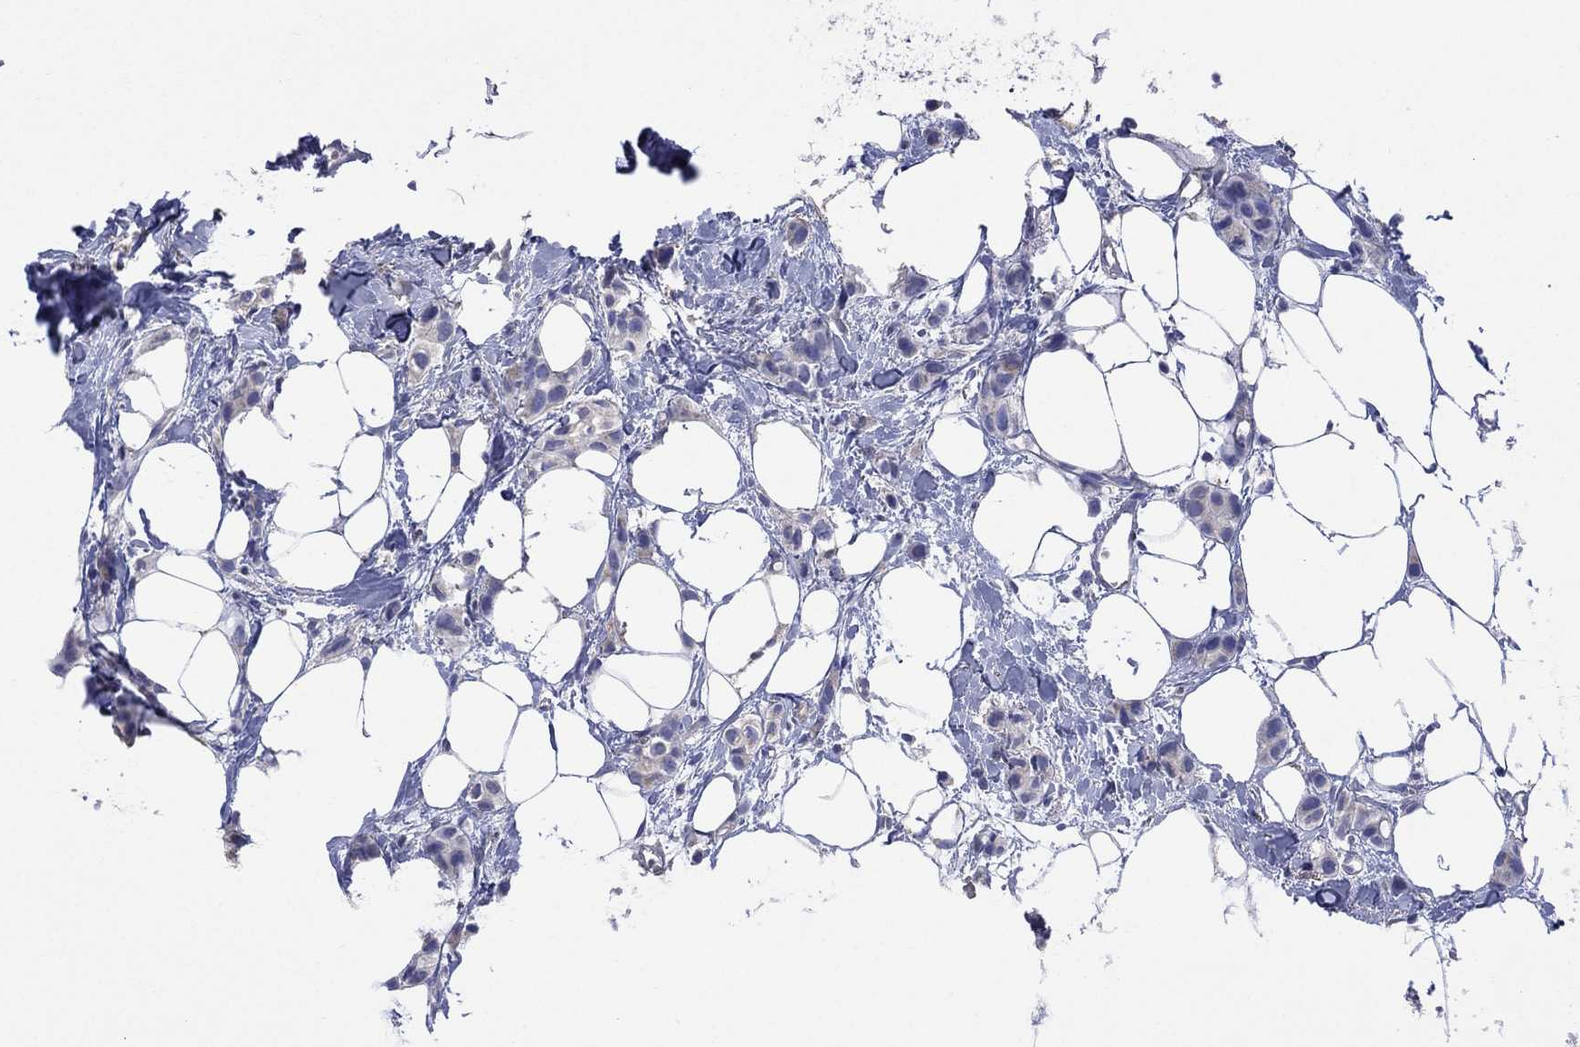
{"staining": {"intensity": "negative", "quantity": "none", "location": "none"}, "tissue": "breast cancer", "cell_type": "Tumor cells", "image_type": "cancer", "snomed": [{"axis": "morphology", "description": "Duct carcinoma"}, {"axis": "topography", "description": "Breast"}], "caption": "The photomicrograph shows no significant expression in tumor cells of breast cancer.", "gene": "CLVS1", "patient": {"sex": "female", "age": 85}}